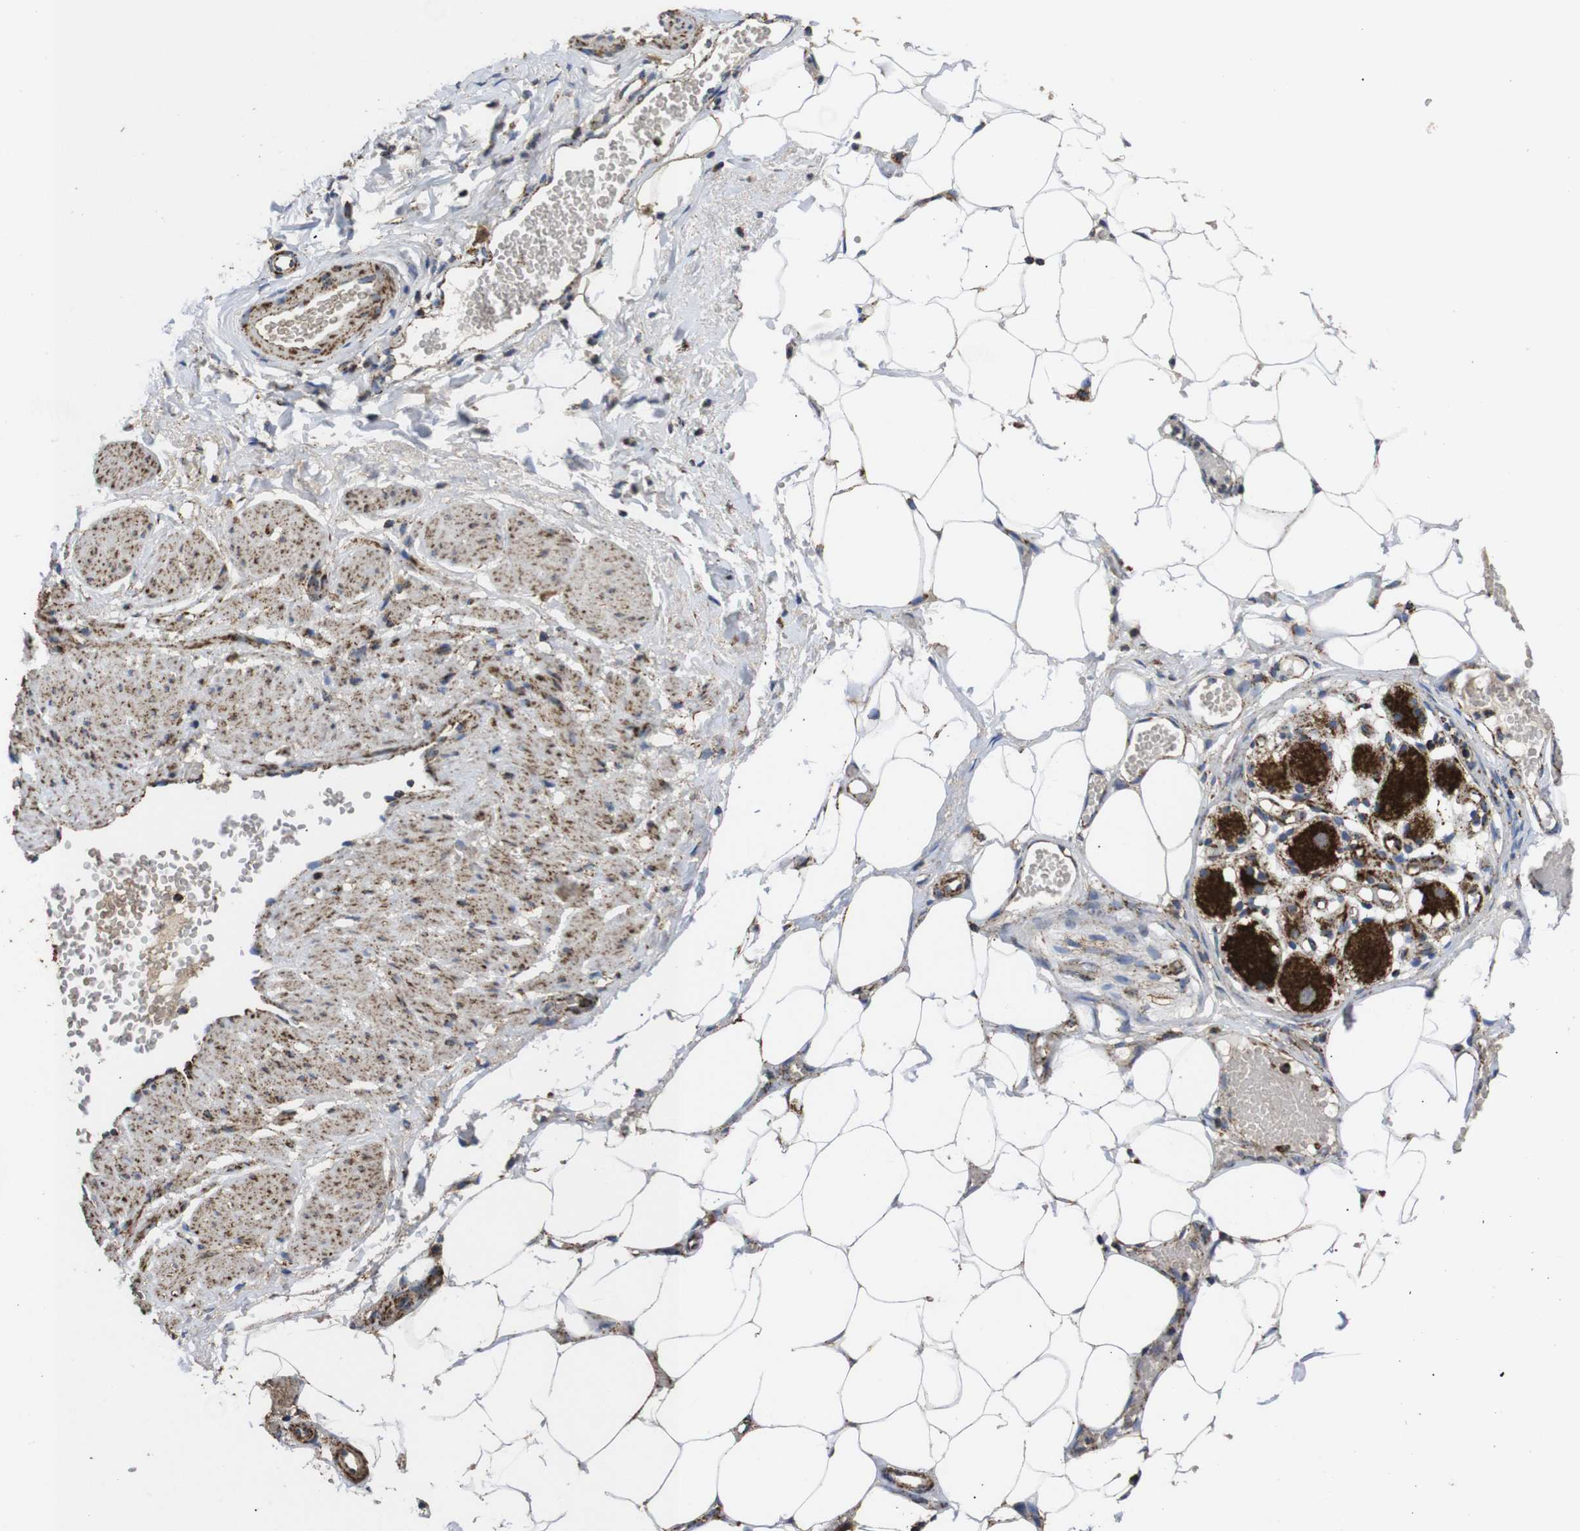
{"staining": {"intensity": "strong", "quantity": ">75%", "location": "cytoplasmic/membranous"}, "tissue": "adipose tissue", "cell_type": "Adipocytes", "image_type": "normal", "snomed": [{"axis": "morphology", "description": "Normal tissue, NOS"}, {"axis": "topography", "description": "Soft tissue"}, {"axis": "topography", "description": "Vascular tissue"}], "caption": "Adipose tissue stained with a brown dye reveals strong cytoplasmic/membranous positive expression in approximately >75% of adipocytes.", "gene": "ATP5F1A", "patient": {"sex": "female", "age": 35}}